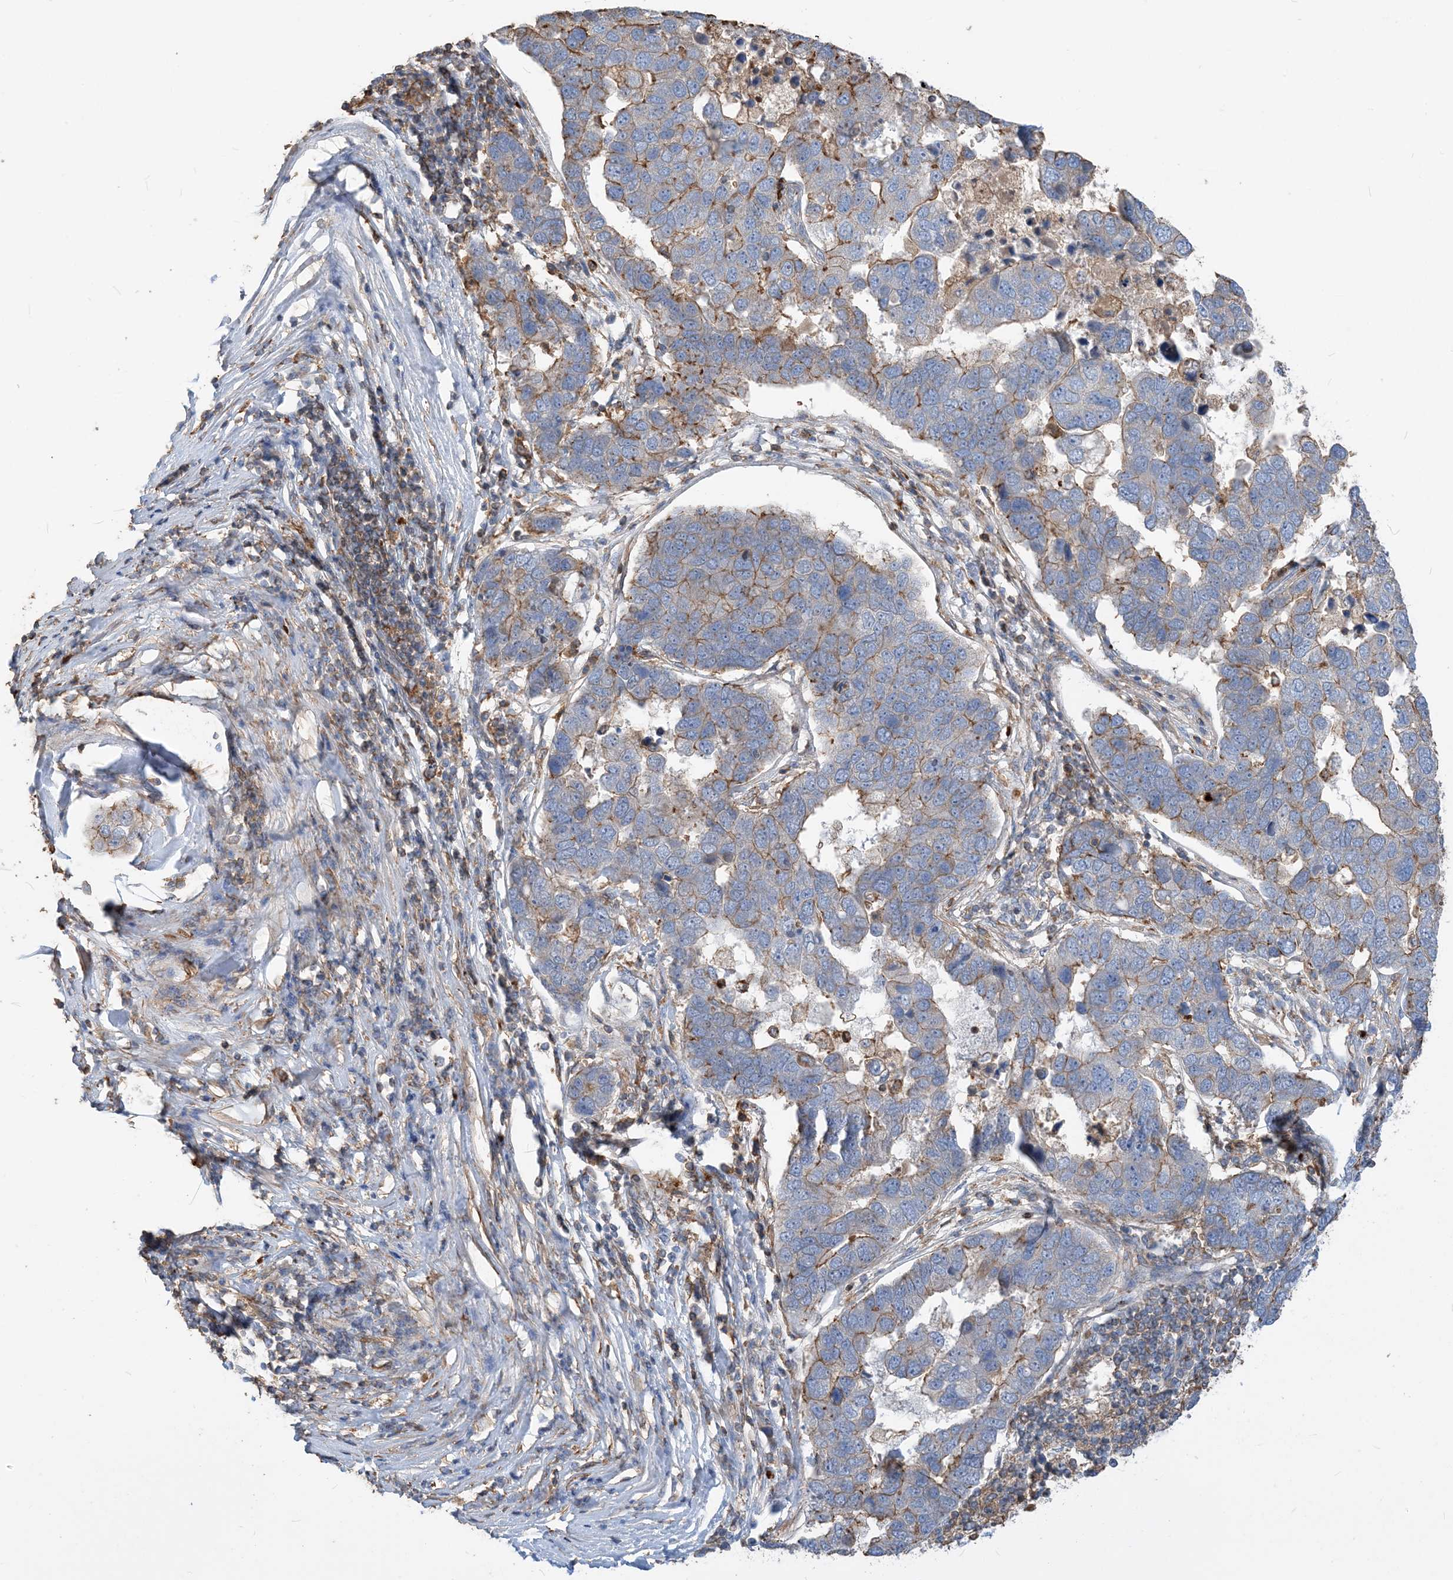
{"staining": {"intensity": "moderate", "quantity": "<25%", "location": "cytoplasmic/membranous"}, "tissue": "pancreatic cancer", "cell_type": "Tumor cells", "image_type": "cancer", "snomed": [{"axis": "morphology", "description": "Adenocarcinoma, NOS"}, {"axis": "topography", "description": "Pancreas"}], "caption": "Immunohistochemistry photomicrograph of neoplastic tissue: human pancreatic cancer (adenocarcinoma) stained using immunohistochemistry (IHC) shows low levels of moderate protein expression localized specifically in the cytoplasmic/membranous of tumor cells, appearing as a cytoplasmic/membranous brown color.", "gene": "PARVG", "patient": {"sex": "female", "age": 61}}